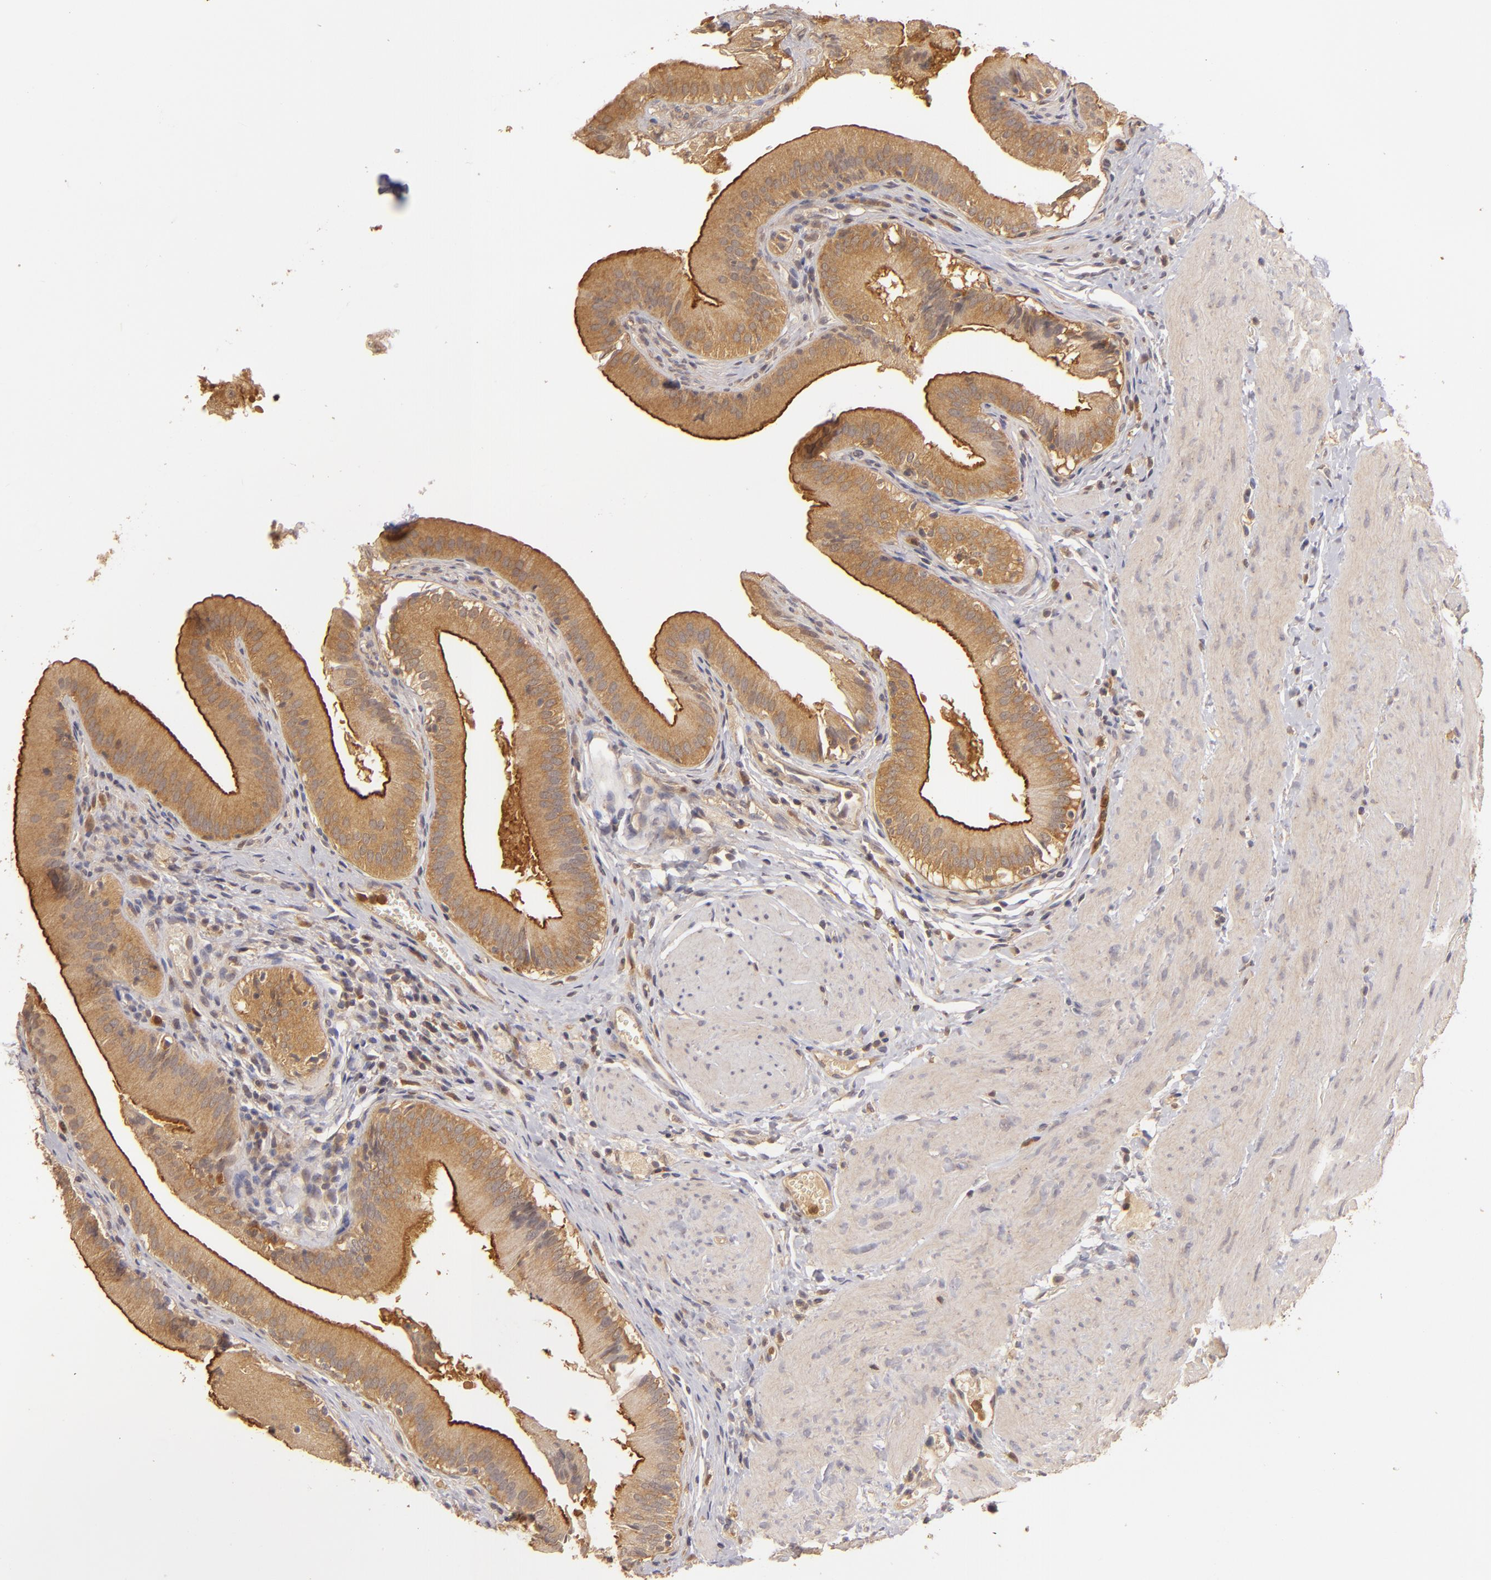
{"staining": {"intensity": "strong", "quantity": ">75%", "location": "cytoplasmic/membranous"}, "tissue": "gallbladder", "cell_type": "Glandular cells", "image_type": "normal", "snomed": [{"axis": "morphology", "description": "Normal tissue, NOS"}, {"axis": "topography", "description": "Gallbladder"}], "caption": "The histopathology image shows a brown stain indicating the presence of a protein in the cytoplasmic/membranous of glandular cells in gallbladder. The staining was performed using DAB (3,3'-diaminobenzidine) to visualize the protein expression in brown, while the nuclei were stained in blue with hematoxylin (Magnification: 20x).", "gene": "PRKCD", "patient": {"sex": "female", "age": 24}}